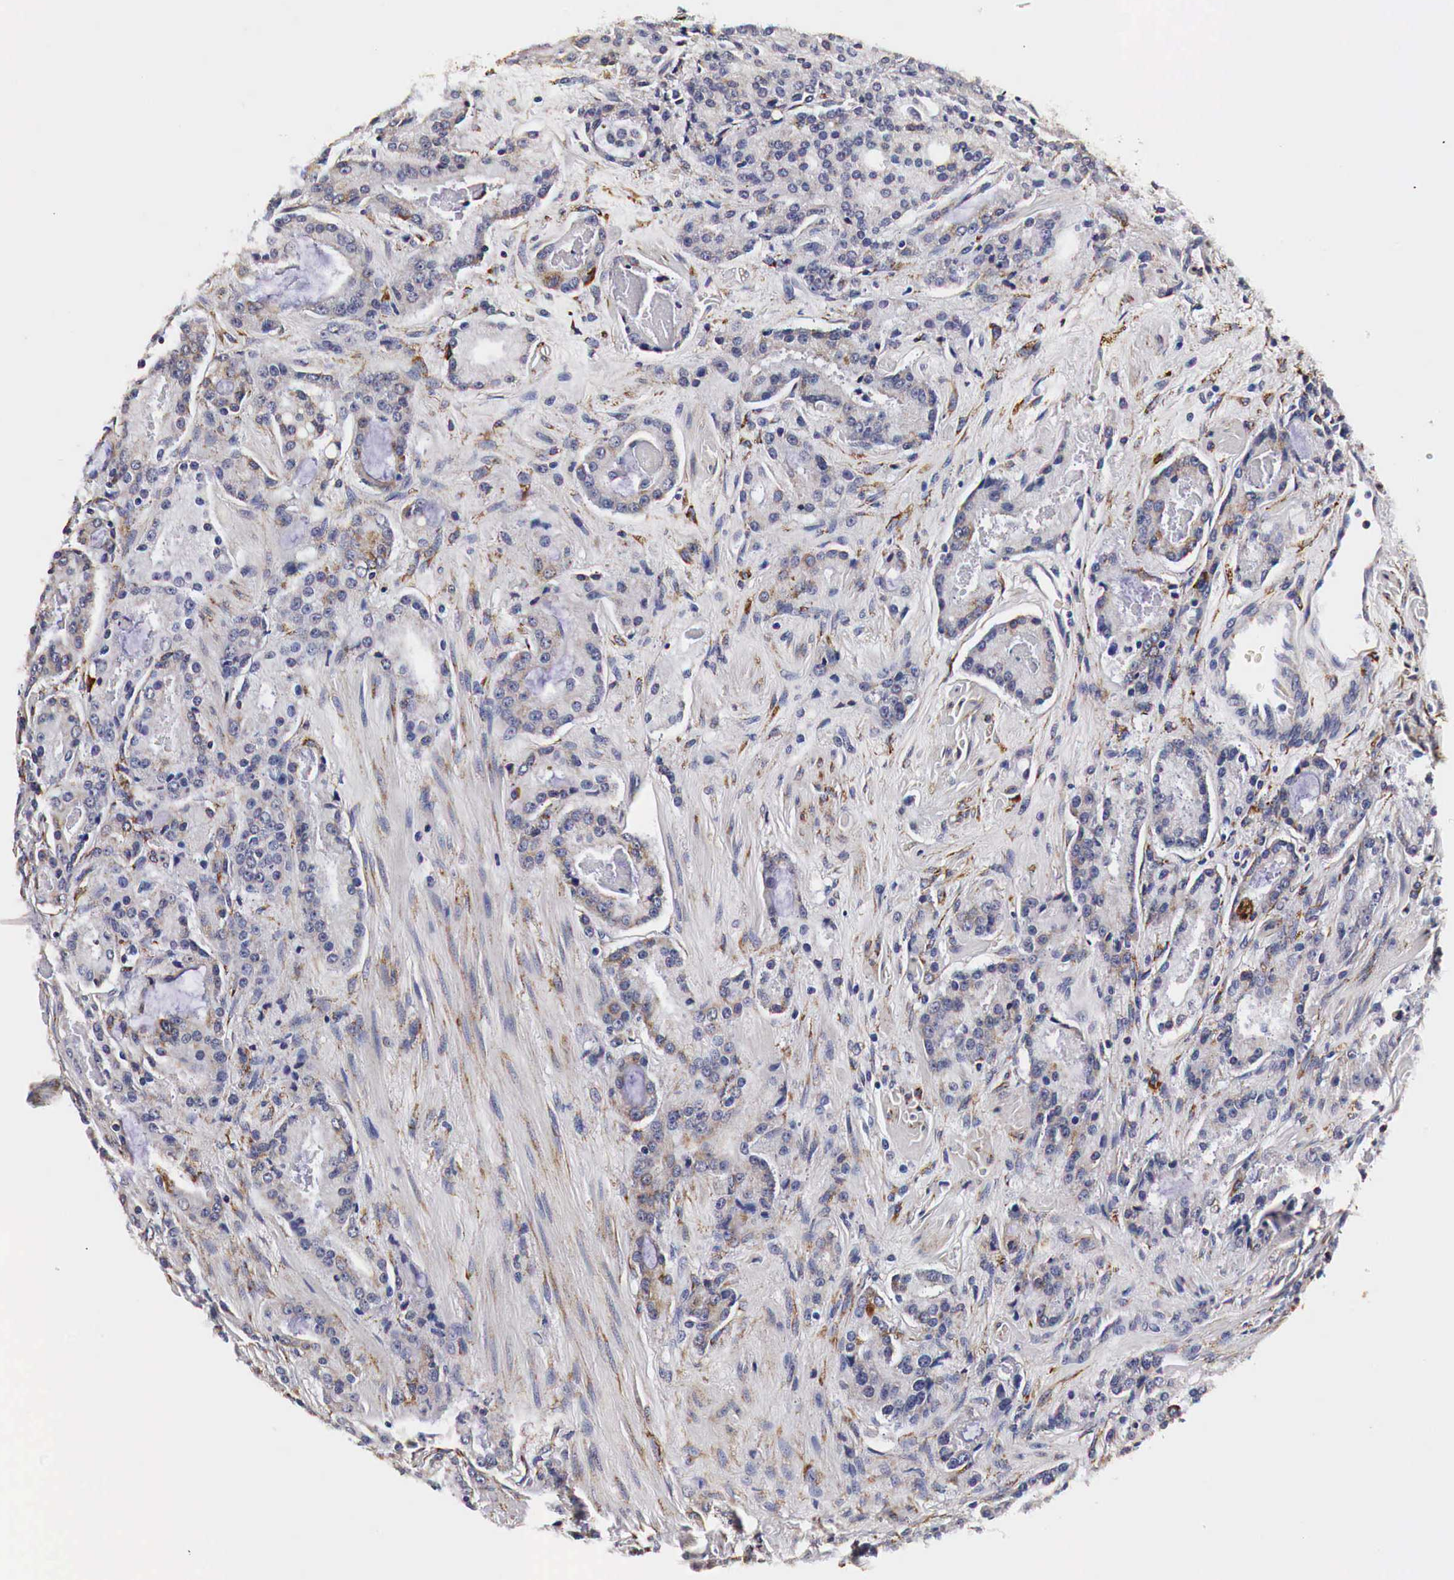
{"staining": {"intensity": "weak", "quantity": "<25%", "location": "cytoplasmic/membranous"}, "tissue": "prostate cancer", "cell_type": "Tumor cells", "image_type": "cancer", "snomed": [{"axis": "morphology", "description": "Adenocarcinoma, Medium grade"}, {"axis": "topography", "description": "Prostate"}], "caption": "Tumor cells show no significant protein positivity in adenocarcinoma (medium-grade) (prostate). (DAB IHC, high magnification).", "gene": "CKAP4", "patient": {"sex": "male", "age": 72}}